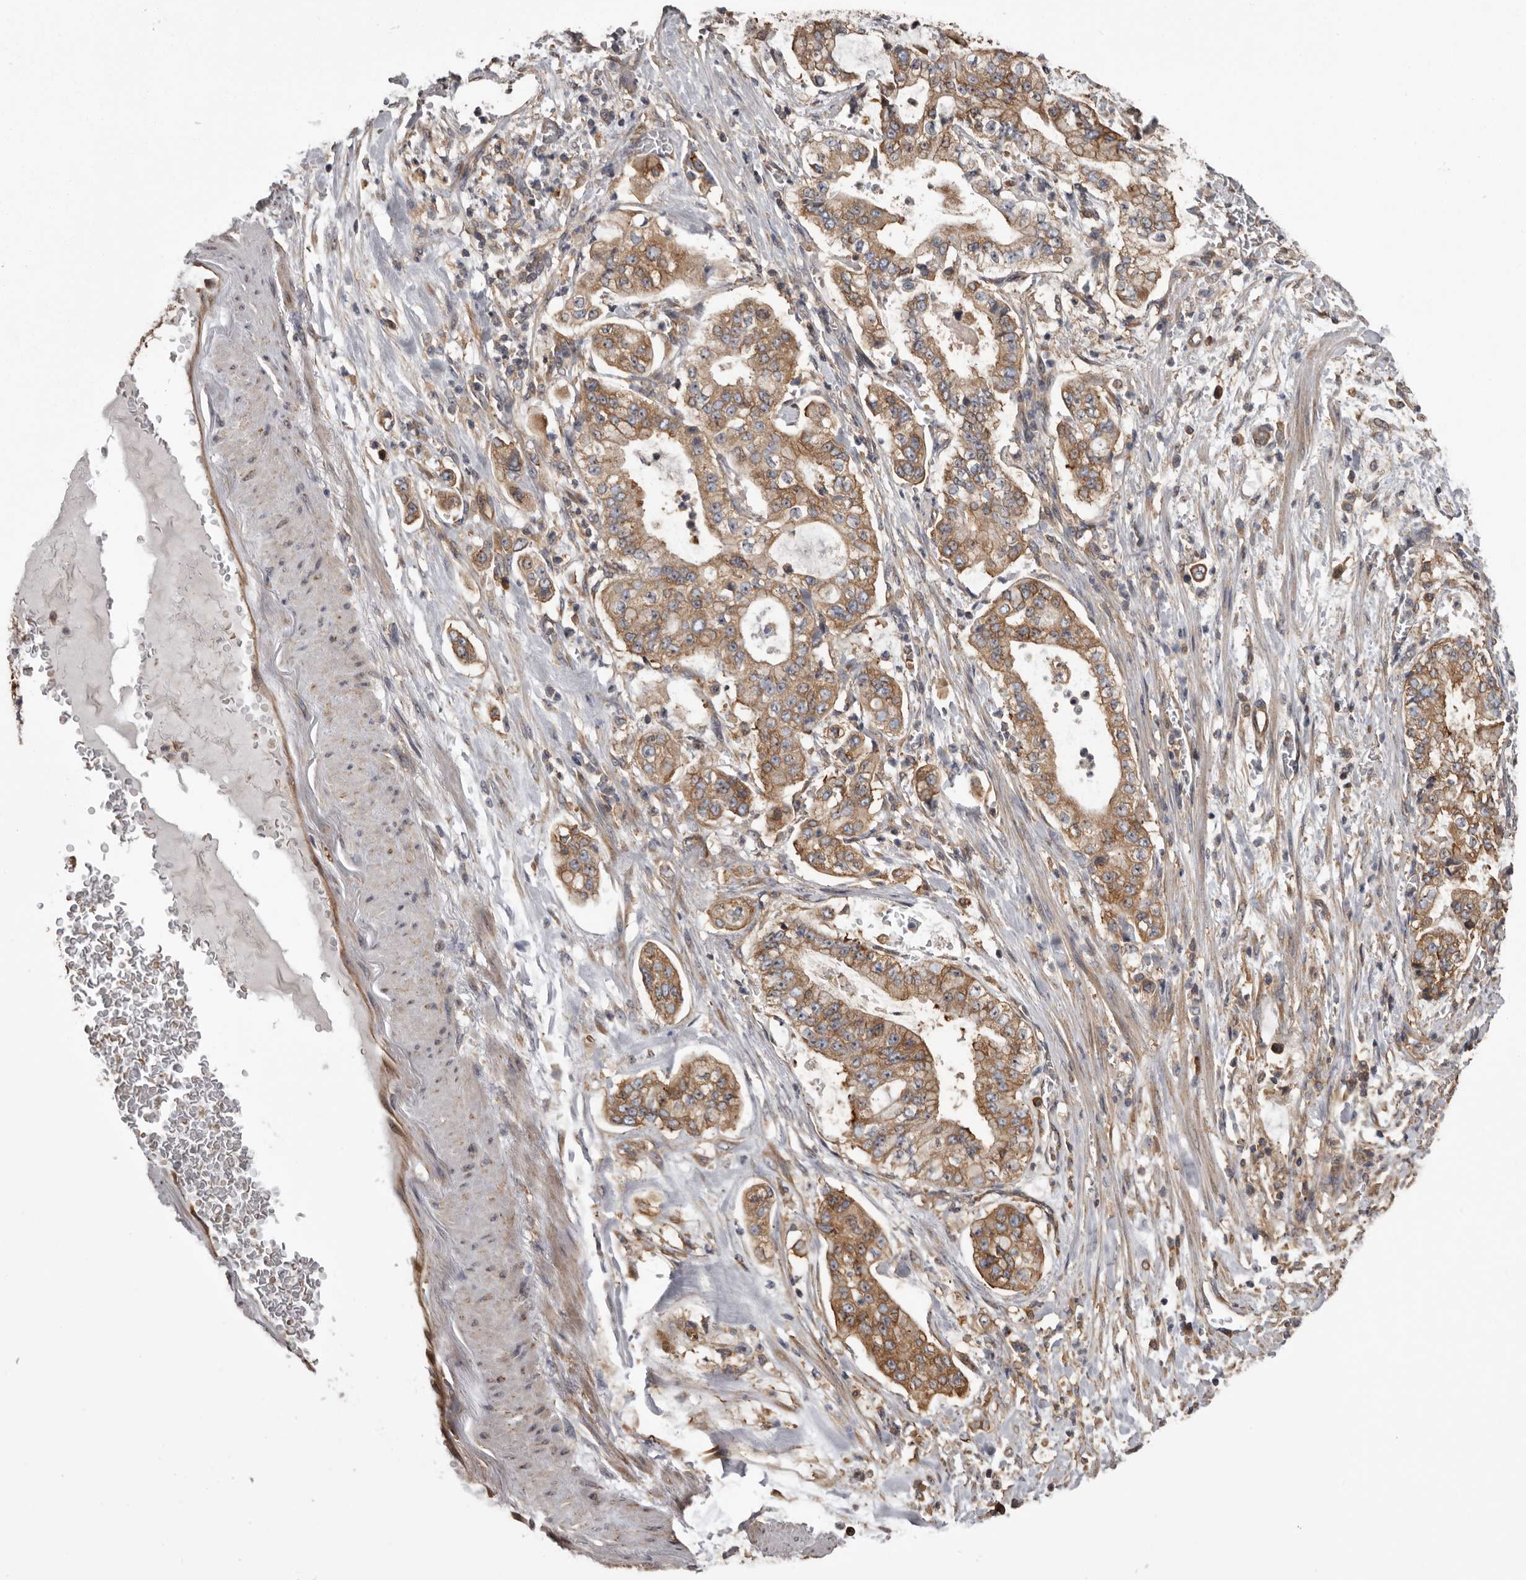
{"staining": {"intensity": "moderate", "quantity": ">75%", "location": "cytoplasmic/membranous"}, "tissue": "stomach cancer", "cell_type": "Tumor cells", "image_type": "cancer", "snomed": [{"axis": "morphology", "description": "Adenocarcinoma, NOS"}, {"axis": "topography", "description": "Stomach"}], "caption": "Stomach adenocarcinoma was stained to show a protein in brown. There is medium levels of moderate cytoplasmic/membranous positivity in approximately >75% of tumor cells.", "gene": "DARS1", "patient": {"sex": "male", "age": 76}}